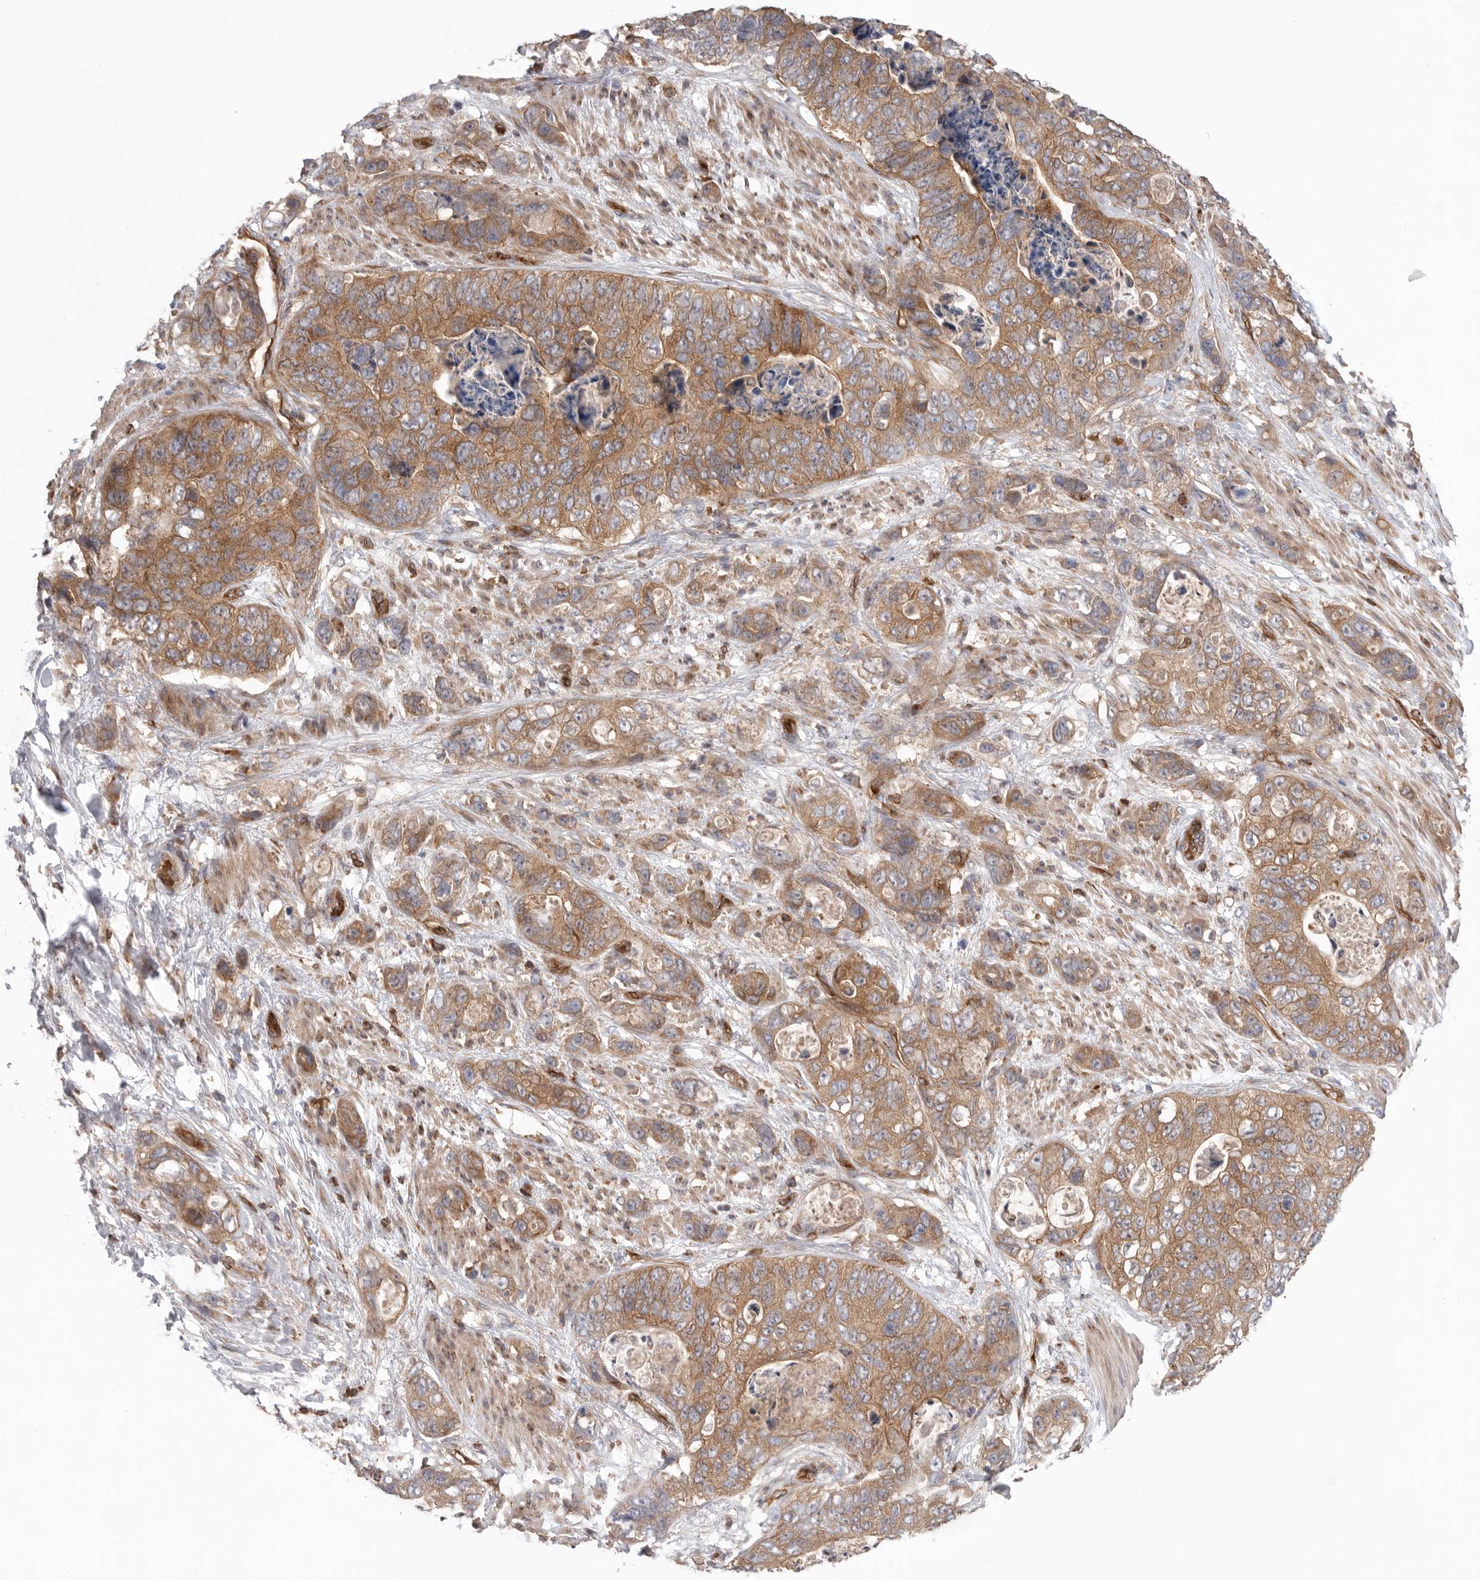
{"staining": {"intensity": "moderate", "quantity": ">75%", "location": "cytoplasmic/membranous"}, "tissue": "stomach cancer", "cell_type": "Tumor cells", "image_type": "cancer", "snomed": [{"axis": "morphology", "description": "Normal tissue, NOS"}, {"axis": "morphology", "description": "Adenocarcinoma, NOS"}, {"axis": "topography", "description": "Stomach"}], "caption": "IHC photomicrograph of neoplastic tissue: stomach adenocarcinoma stained using immunohistochemistry (IHC) demonstrates medium levels of moderate protein expression localized specifically in the cytoplasmic/membranous of tumor cells, appearing as a cytoplasmic/membranous brown color.", "gene": "PRKCH", "patient": {"sex": "female", "age": 89}}